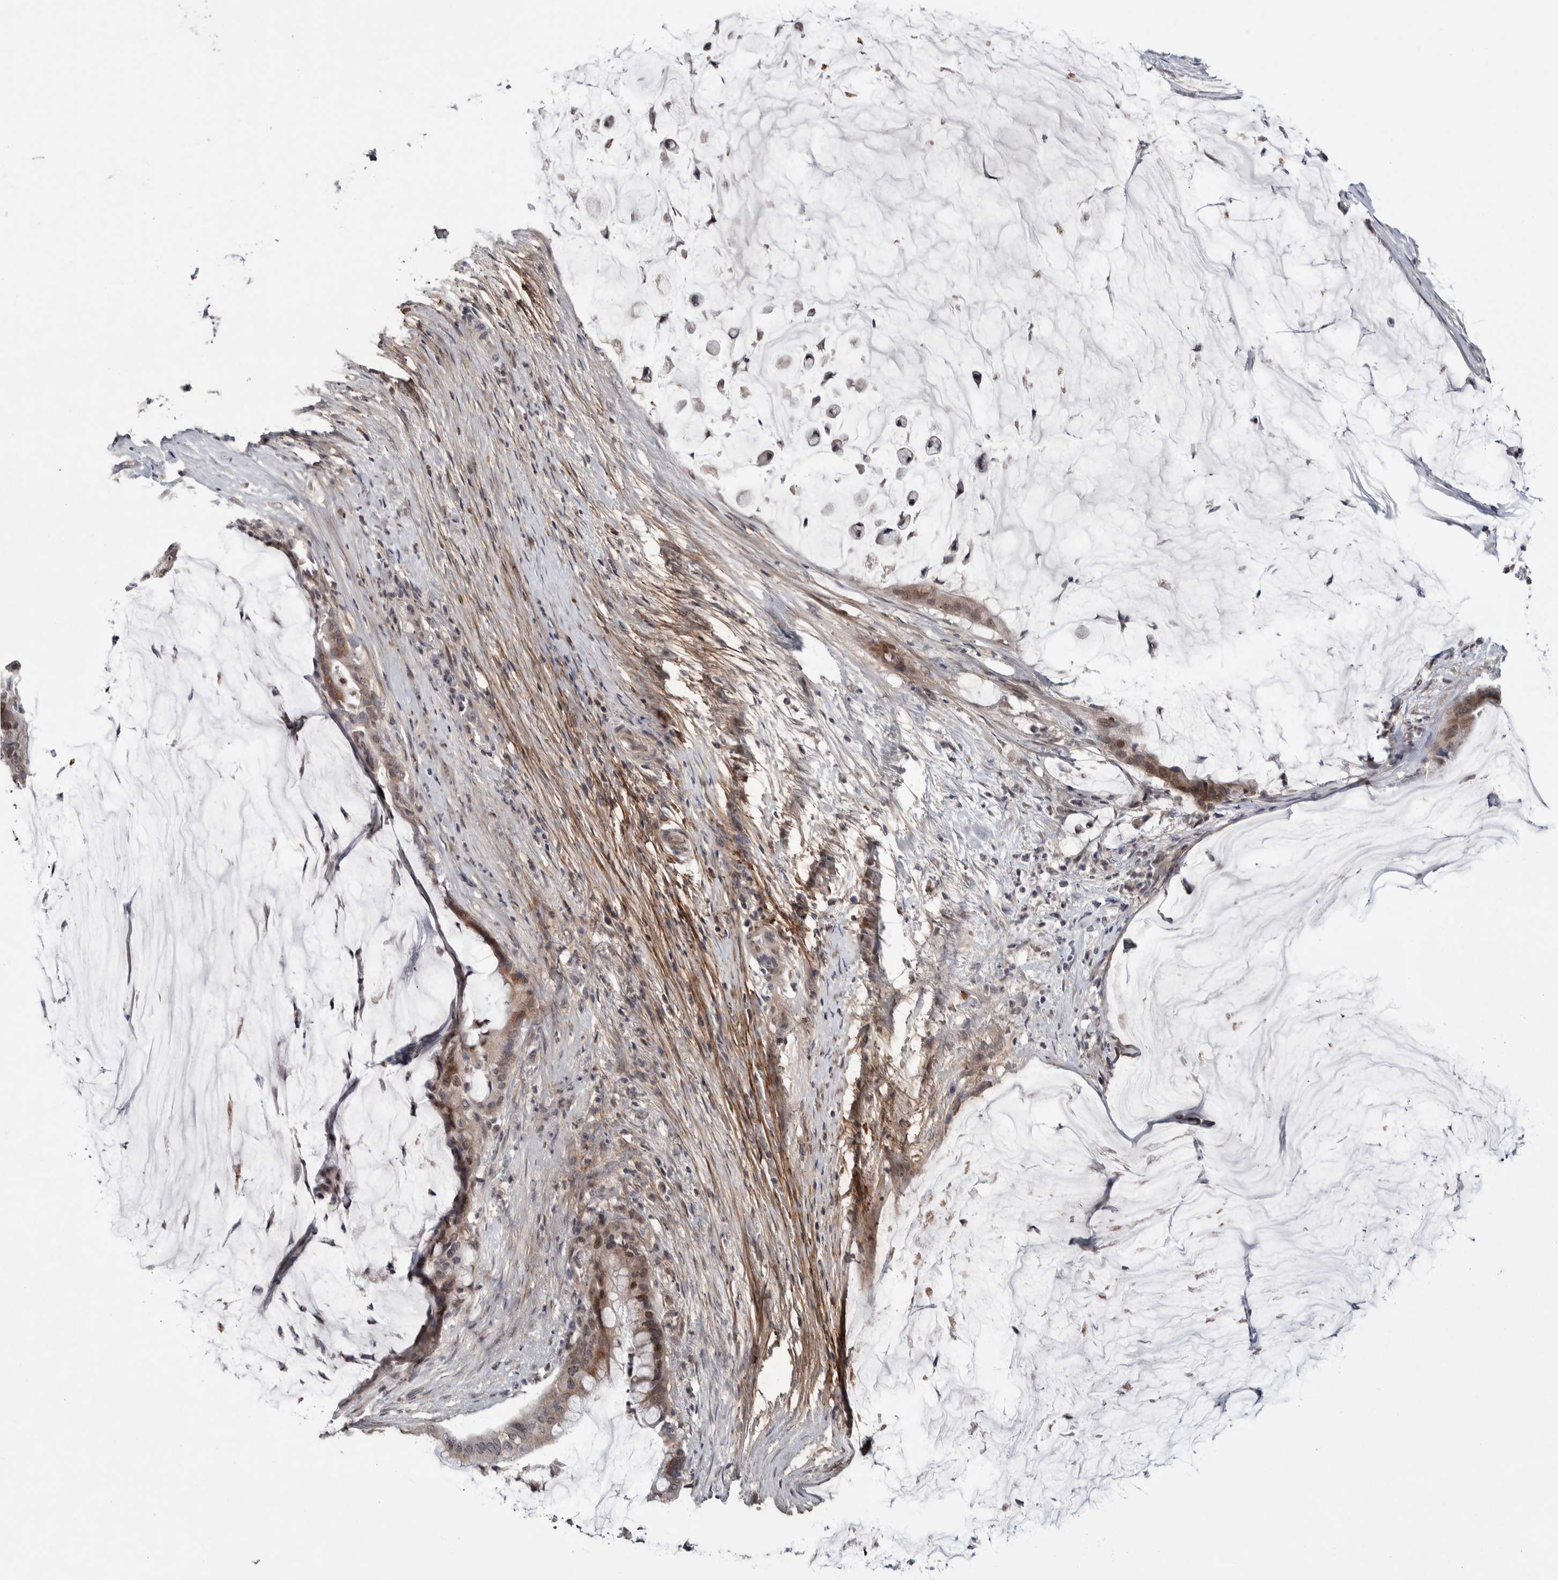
{"staining": {"intensity": "moderate", "quantity": ">75%", "location": "cytoplasmic/membranous,nuclear"}, "tissue": "pancreatic cancer", "cell_type": "Tumor cells", "image_type": "cancer", "snomed": [{"axis": "morphology", "description": "Adenocarcinoma, NOS"}, {"axis": "topography", "description": "Pancreas"}], "caption": "Immunohistochemistry of adenocarcinoma (pancreatic) demonstrates medium levels of moderate cytoplasmic/membranous and nuclear positivity in about >75% of tumor cells.", "gene": "ASPN", "patient": {"sex": "male", "age": 41}}